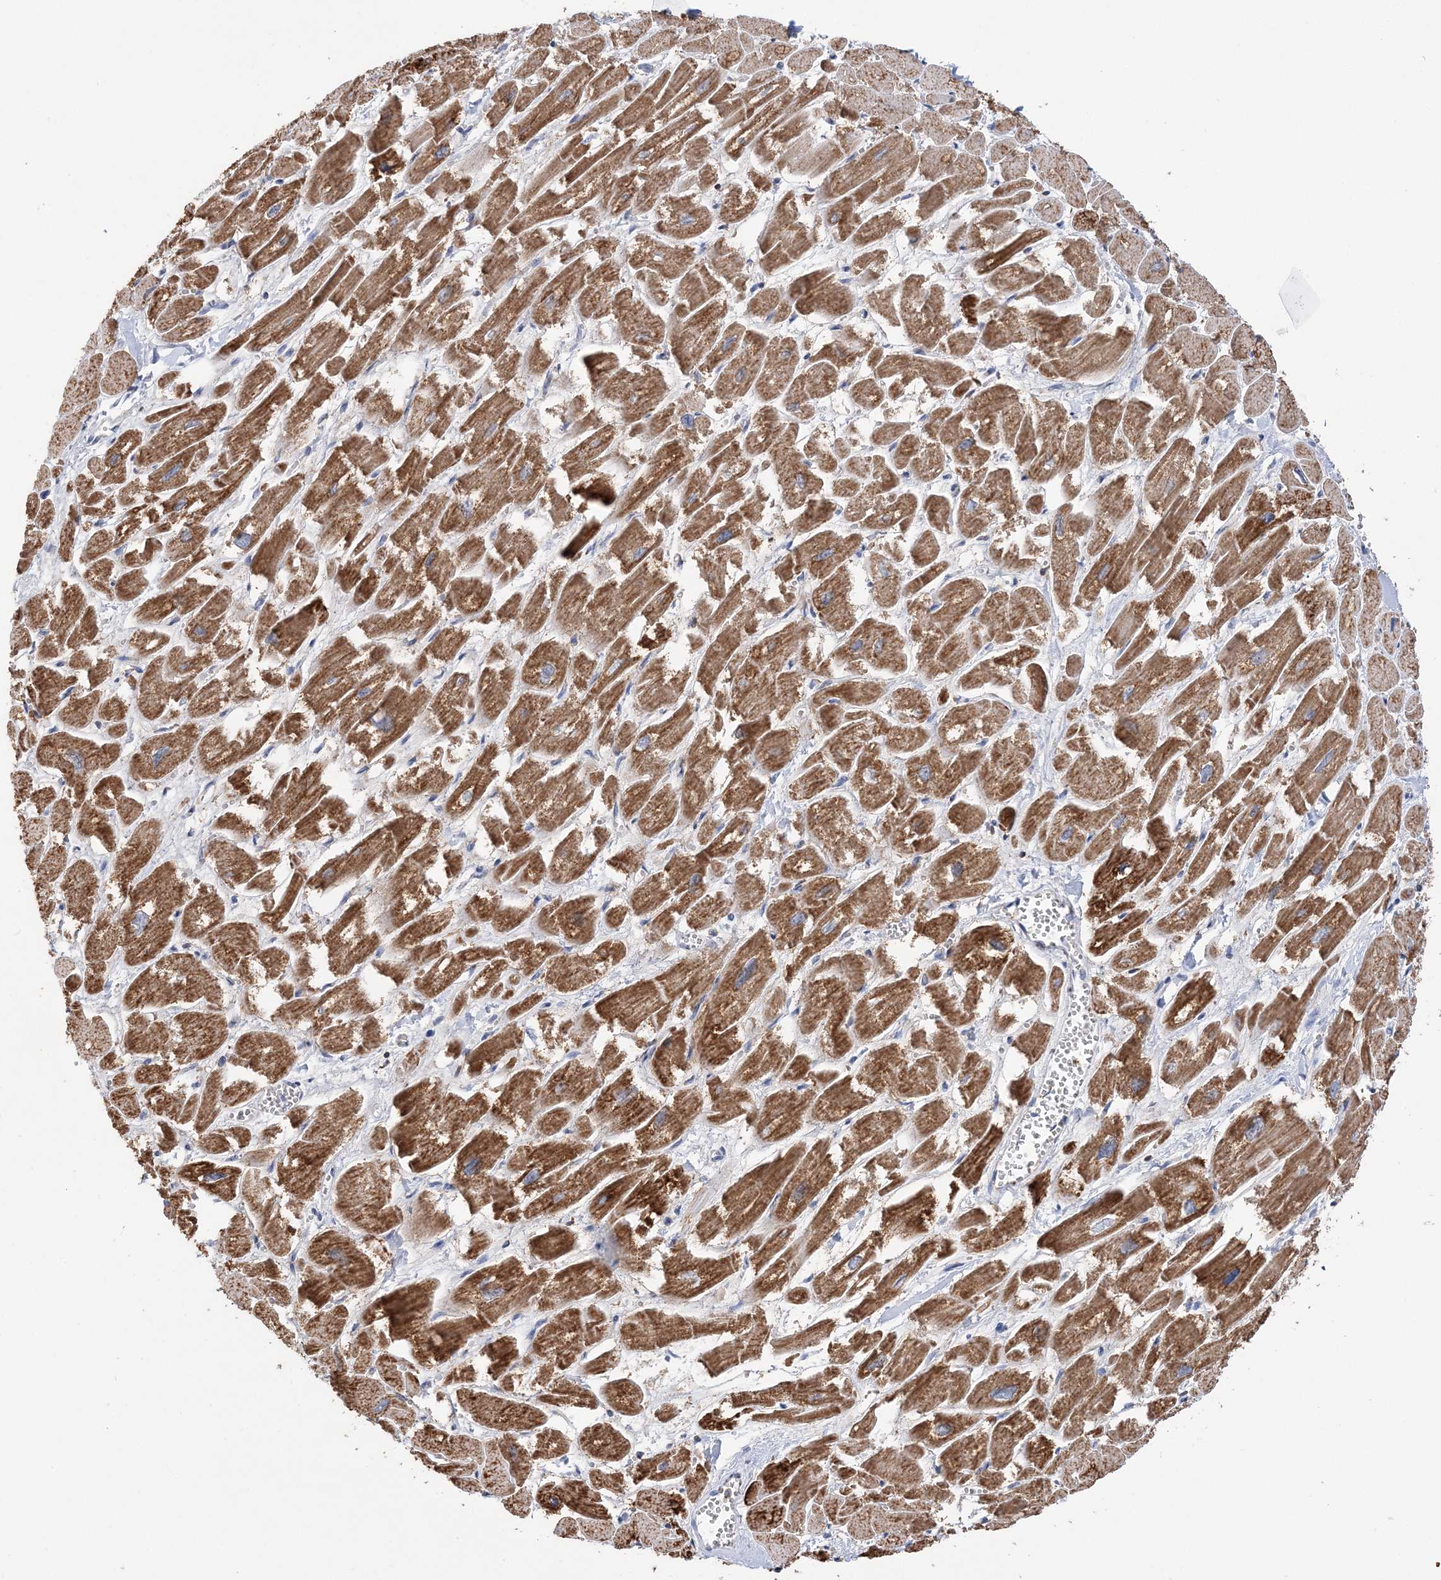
{"staining": {"intensity": "strong", "quantity": ">75%", "location": "cytoplasmic/membranous"}, "tissue": "heart muscle", "cell_type": "Cardiomyocytes", "image_type": "normal", "snomed": [{"axis": "morphology", "description": "Normal tissue, NOS"}, {"axis": "topography", "description": "Heart"}], "caption": "IHC histopathology image of normal heart muscle stained for a protein (brown), which shows high levels of strong cytoplasmic/membranous positivity in approximately >75% of cardiomyocytes.", "gene": "TTC32", "patient": {"sex": "male", "age": 54}}